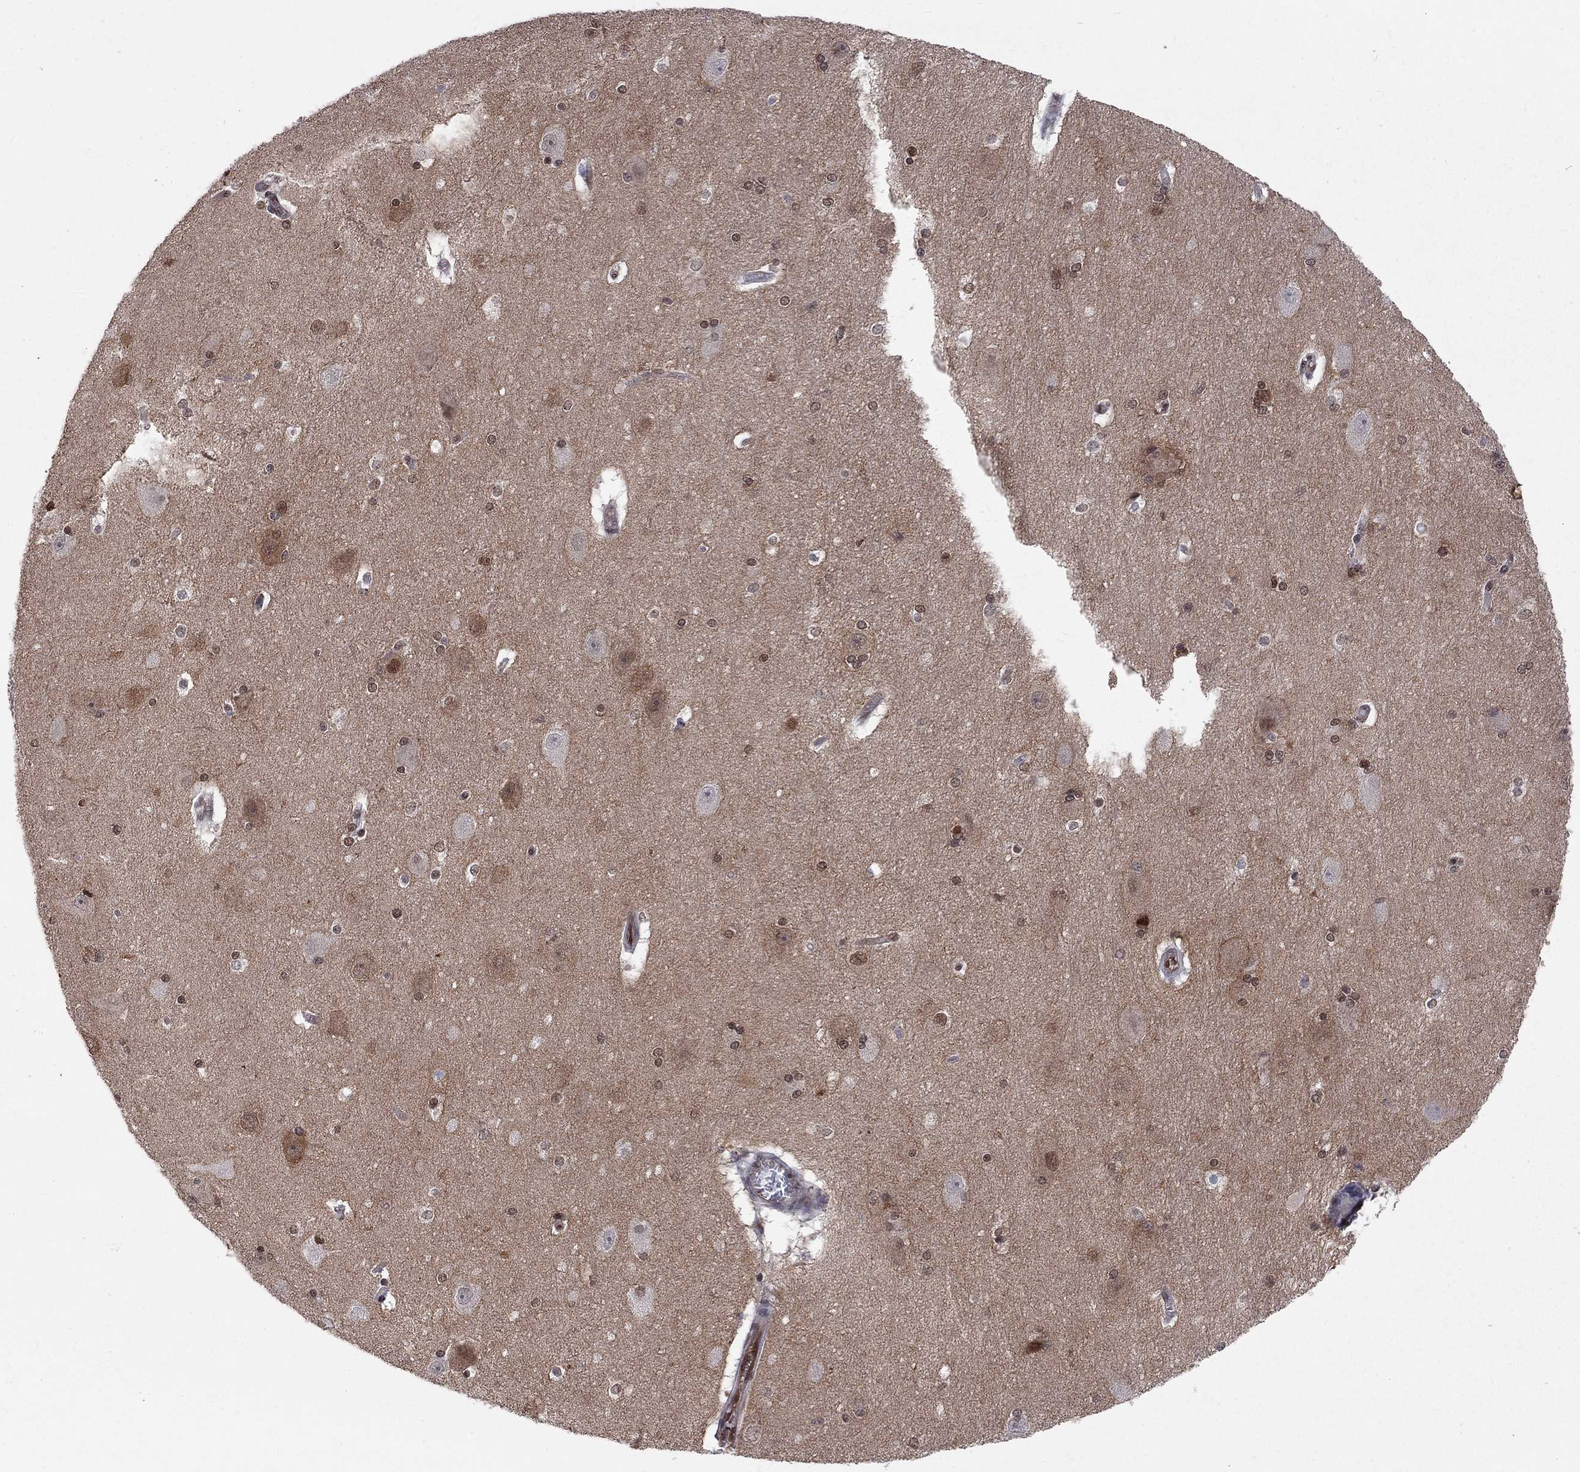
{"staining": {"intensity": "strong", "quantity": "25%-75%", "location": "nuclear"}, "tissue": "hippocampus", "cell_type": "Glial cells", "image_type": "normal", "snomed": [{"axis": "morphology", "description": "Normal tissue, NOS"}, {"axis": "topography", "description": "Cerebral cortex"}, {"axis": "topography", "description": "Hippocampus"}], "caption": "IHC histopathology image of normal hippocampus: human hippocampus stained using IHC exhibits high levels of strong protein expression localized specifically in the nuclear of glial cells, appearing as a nuclear brown color.", "gene": "SAP30L", "patient": {"sex": "female", "age": 19}}